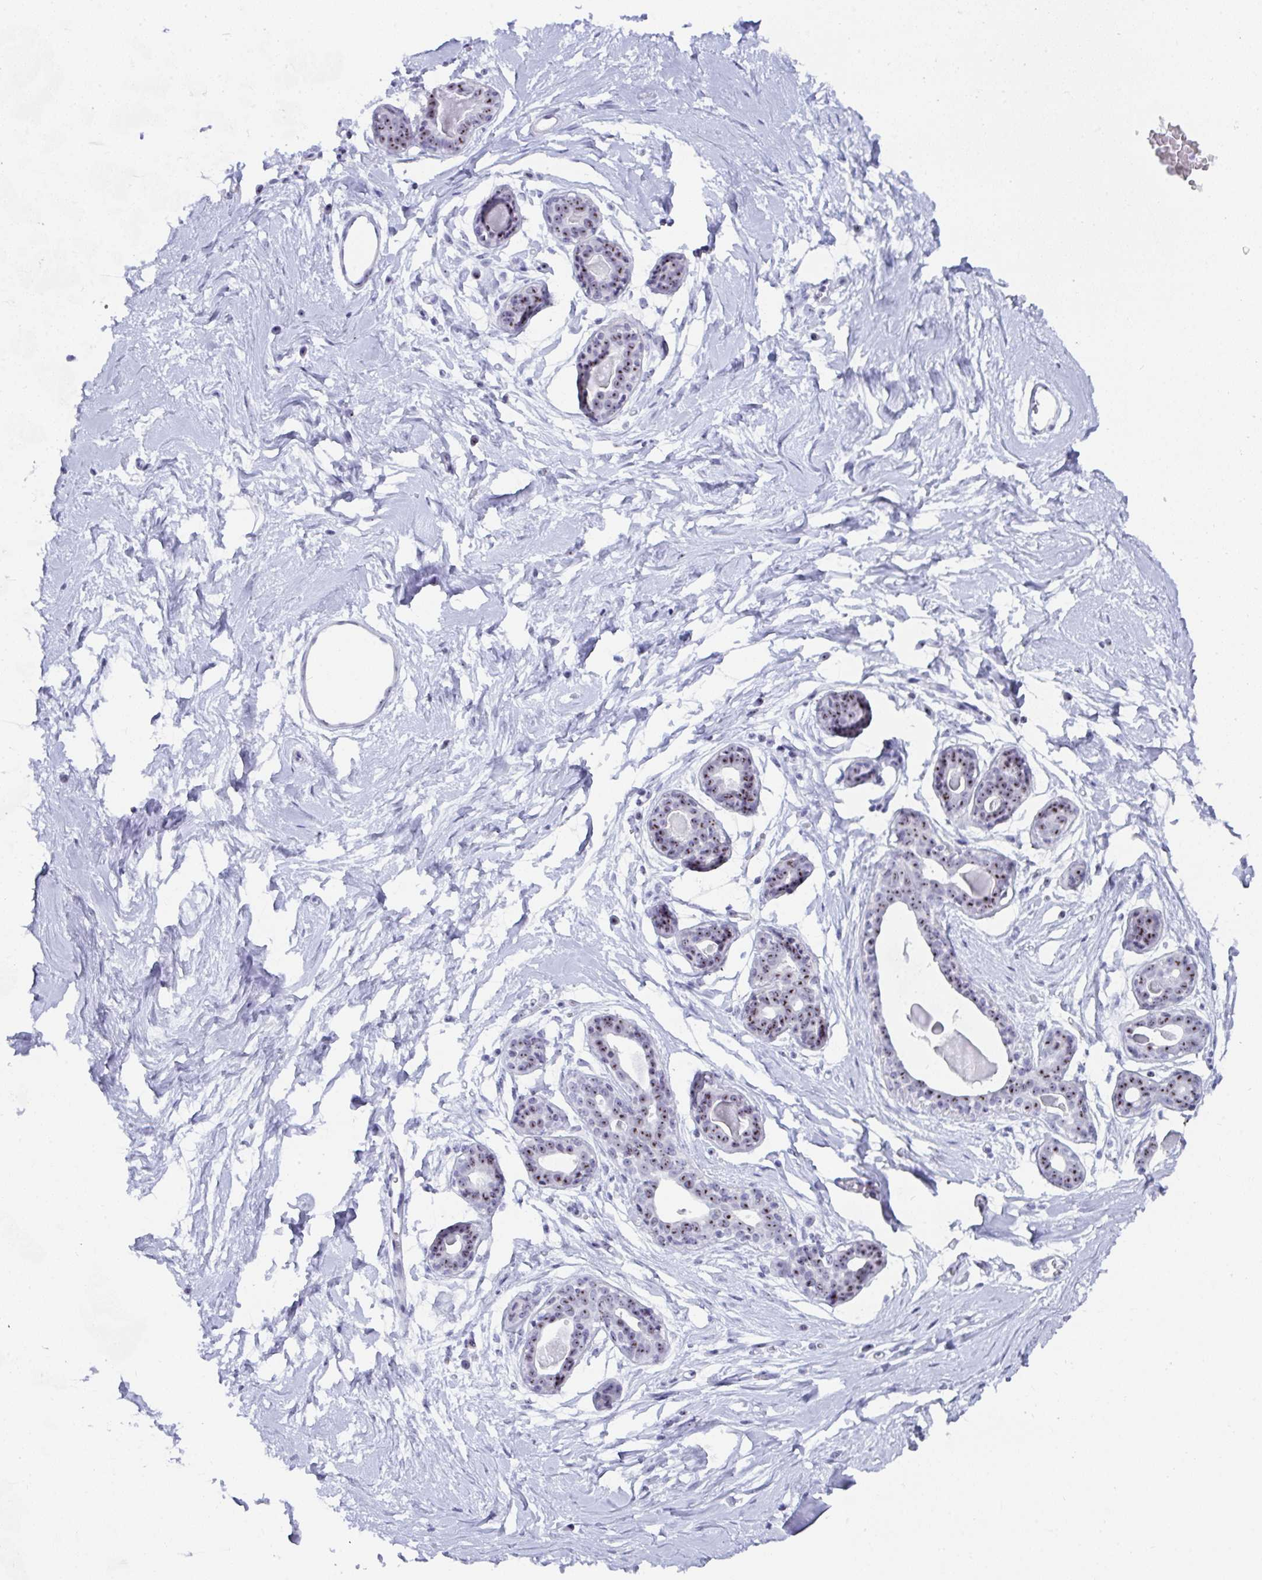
{"staining": {"intensity": "negative", "quantity": "none", "location": "none"}, "tissue": "breast", "cell_type": "Adipocytes", "image_type": "normal", "snomed": [{"axis": "morphology", "description": "Normal tissue, NOS"}, {"axis": "topography", "description": "Breast"}], "caption": "Immunohistochemistry (IHC) image of normal breast stained for a protein (brown), which displays no staining in adipocytes.", "gene": "NOP10", "patient": {"sex": "female", "age": 45}}